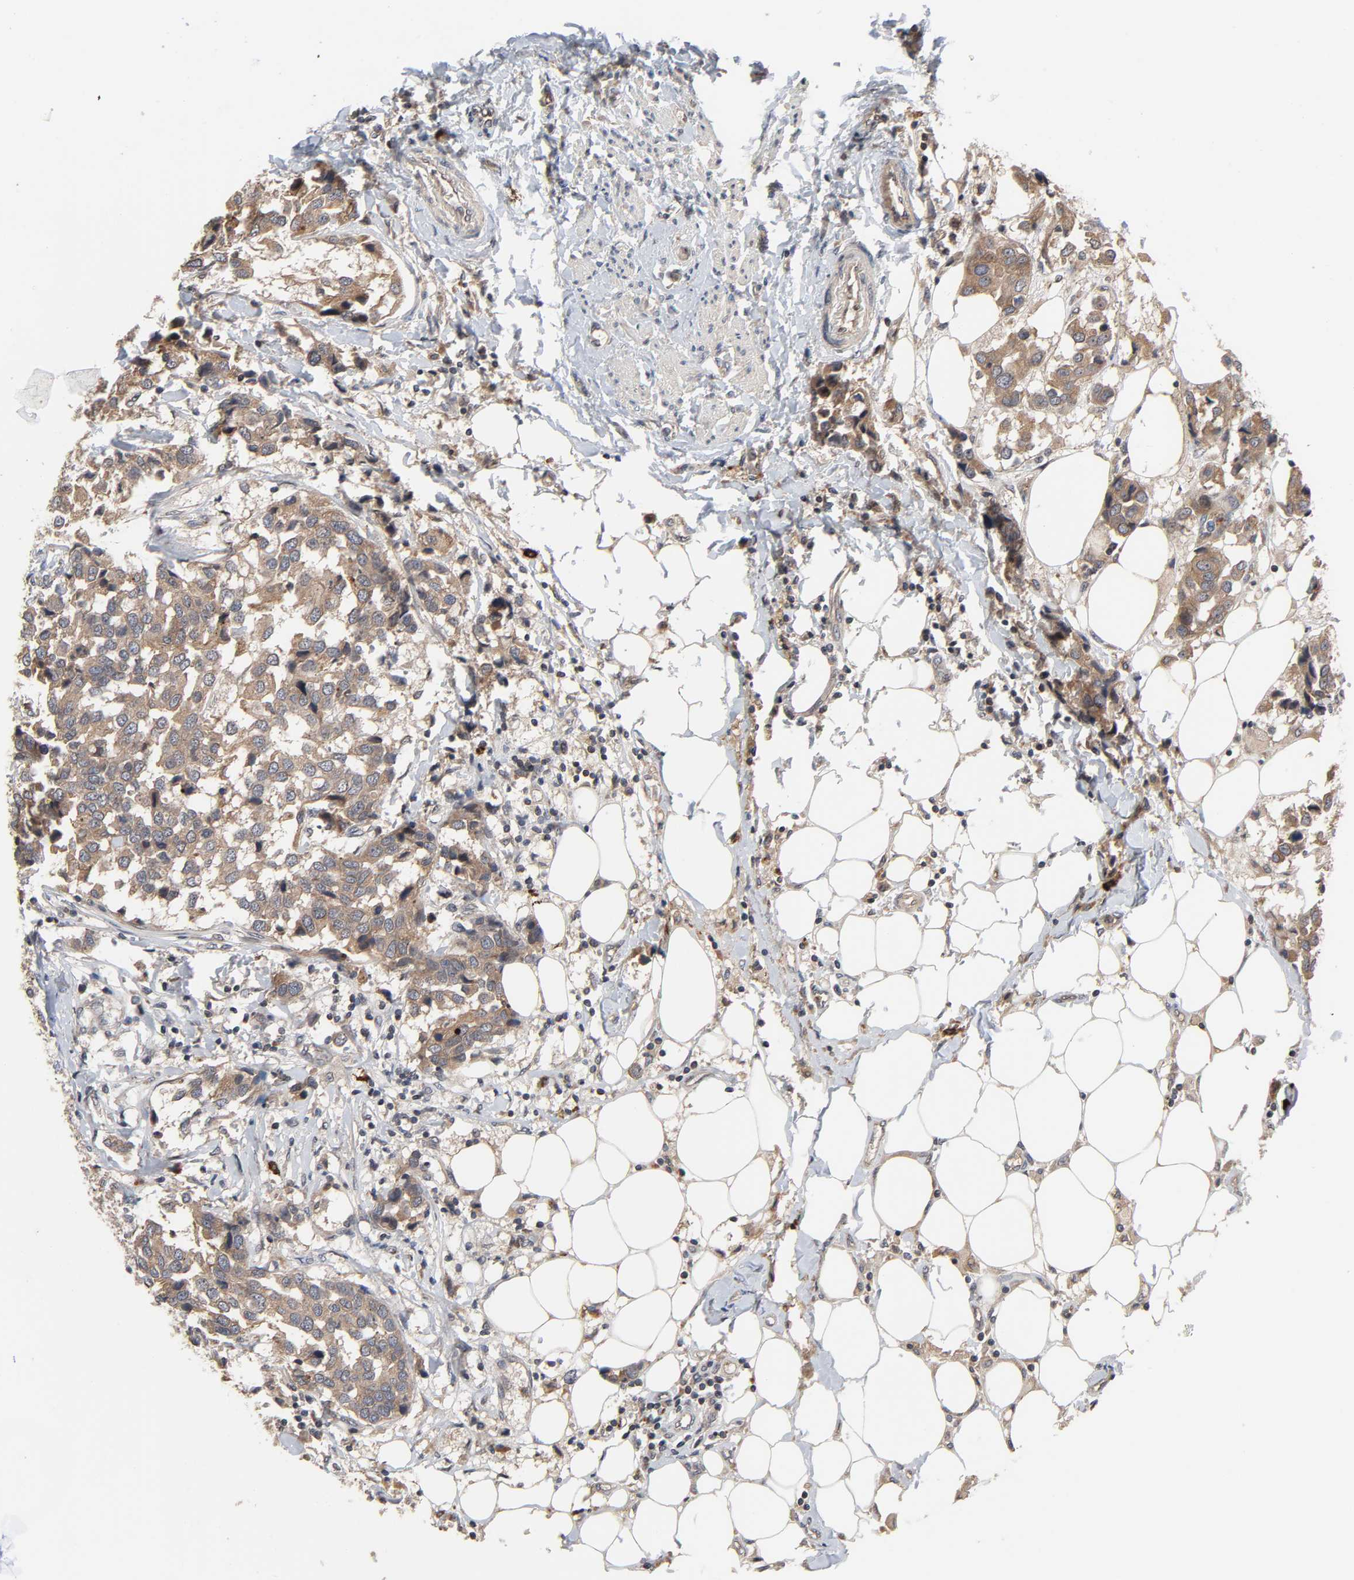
{"staining": {"intensity": "moderate", "quantity": ">75%", "location": "cytoplasmic/membranous"}, "tissue": "breast cancer", "cell_type": "Tumor cells", "image_type": "cancer", "snomed": [{"axis": "morphology", "description": "Duct carcinoma"}, {"axis": "topography", "description": "Breast"}], "caption": "IHC of invasive ductal carcinoma (breast) demonstrates medium levels of moderate cytoplasmic/membranous staining in approximately >75% of tumor cells.", "gene": "CCDC175", "patient": {"sex": "female", "age": 80}}